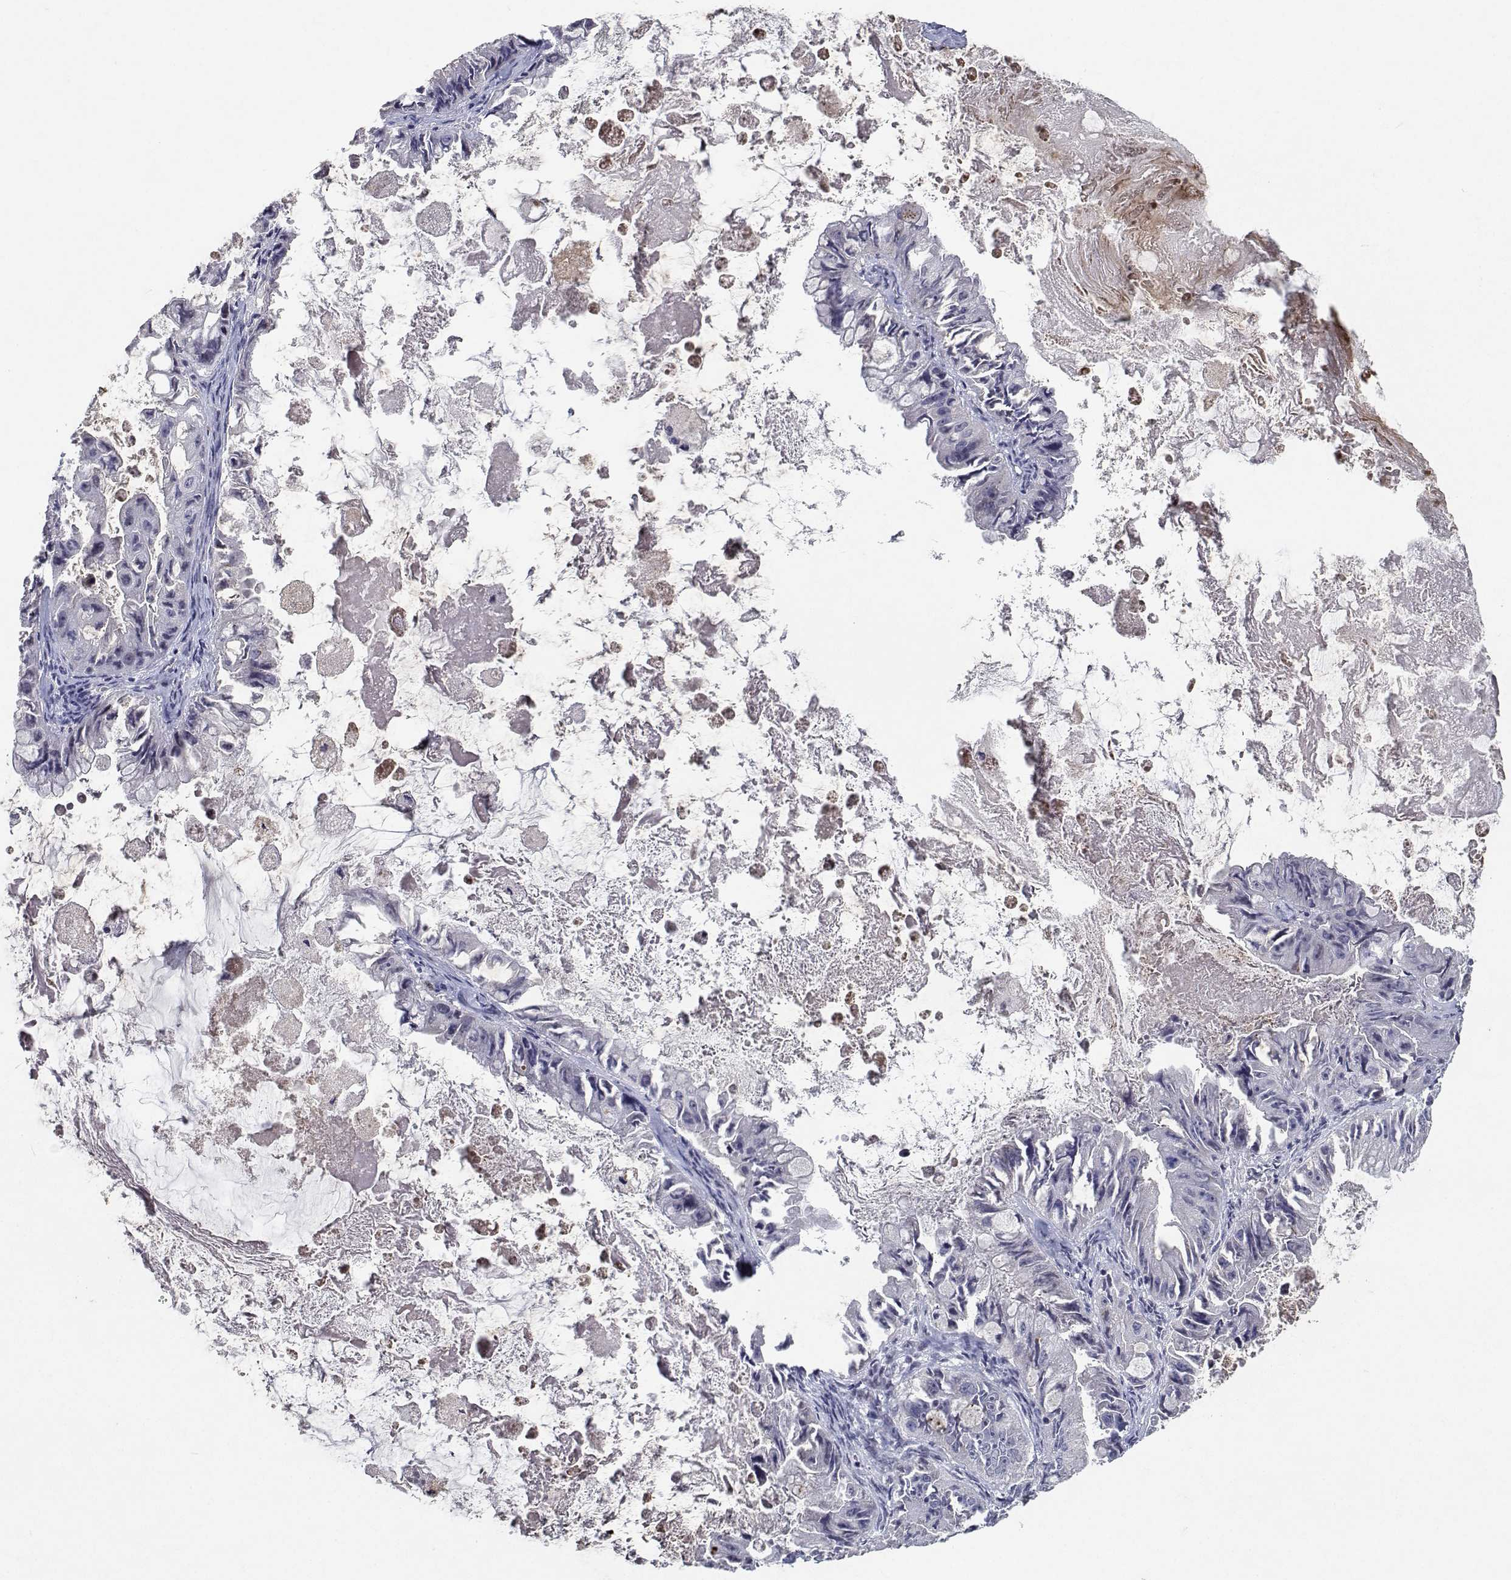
{"staining": {"intensity": "negative", "quantity": "none", "location": "none"}, "tissue": "ovarian cancer", "cell_type": "Tumor cells", "image_type": "cancer", "snomed": [{"axis": "morphology", "description": "Cystadenocarcinoma, mucinous, NOS"}, {"axis": "topography", "description": "Ovary"}], "caption": "DAB (3,3'-diaminobenzidine) immunohistochemical staining of human mucinous cystadenocarcinoma (ovarian) exhibits no significant positivity in tumor cells.", "gene": "RBPJL", "patient": {"sex": "female", "age": 61}}